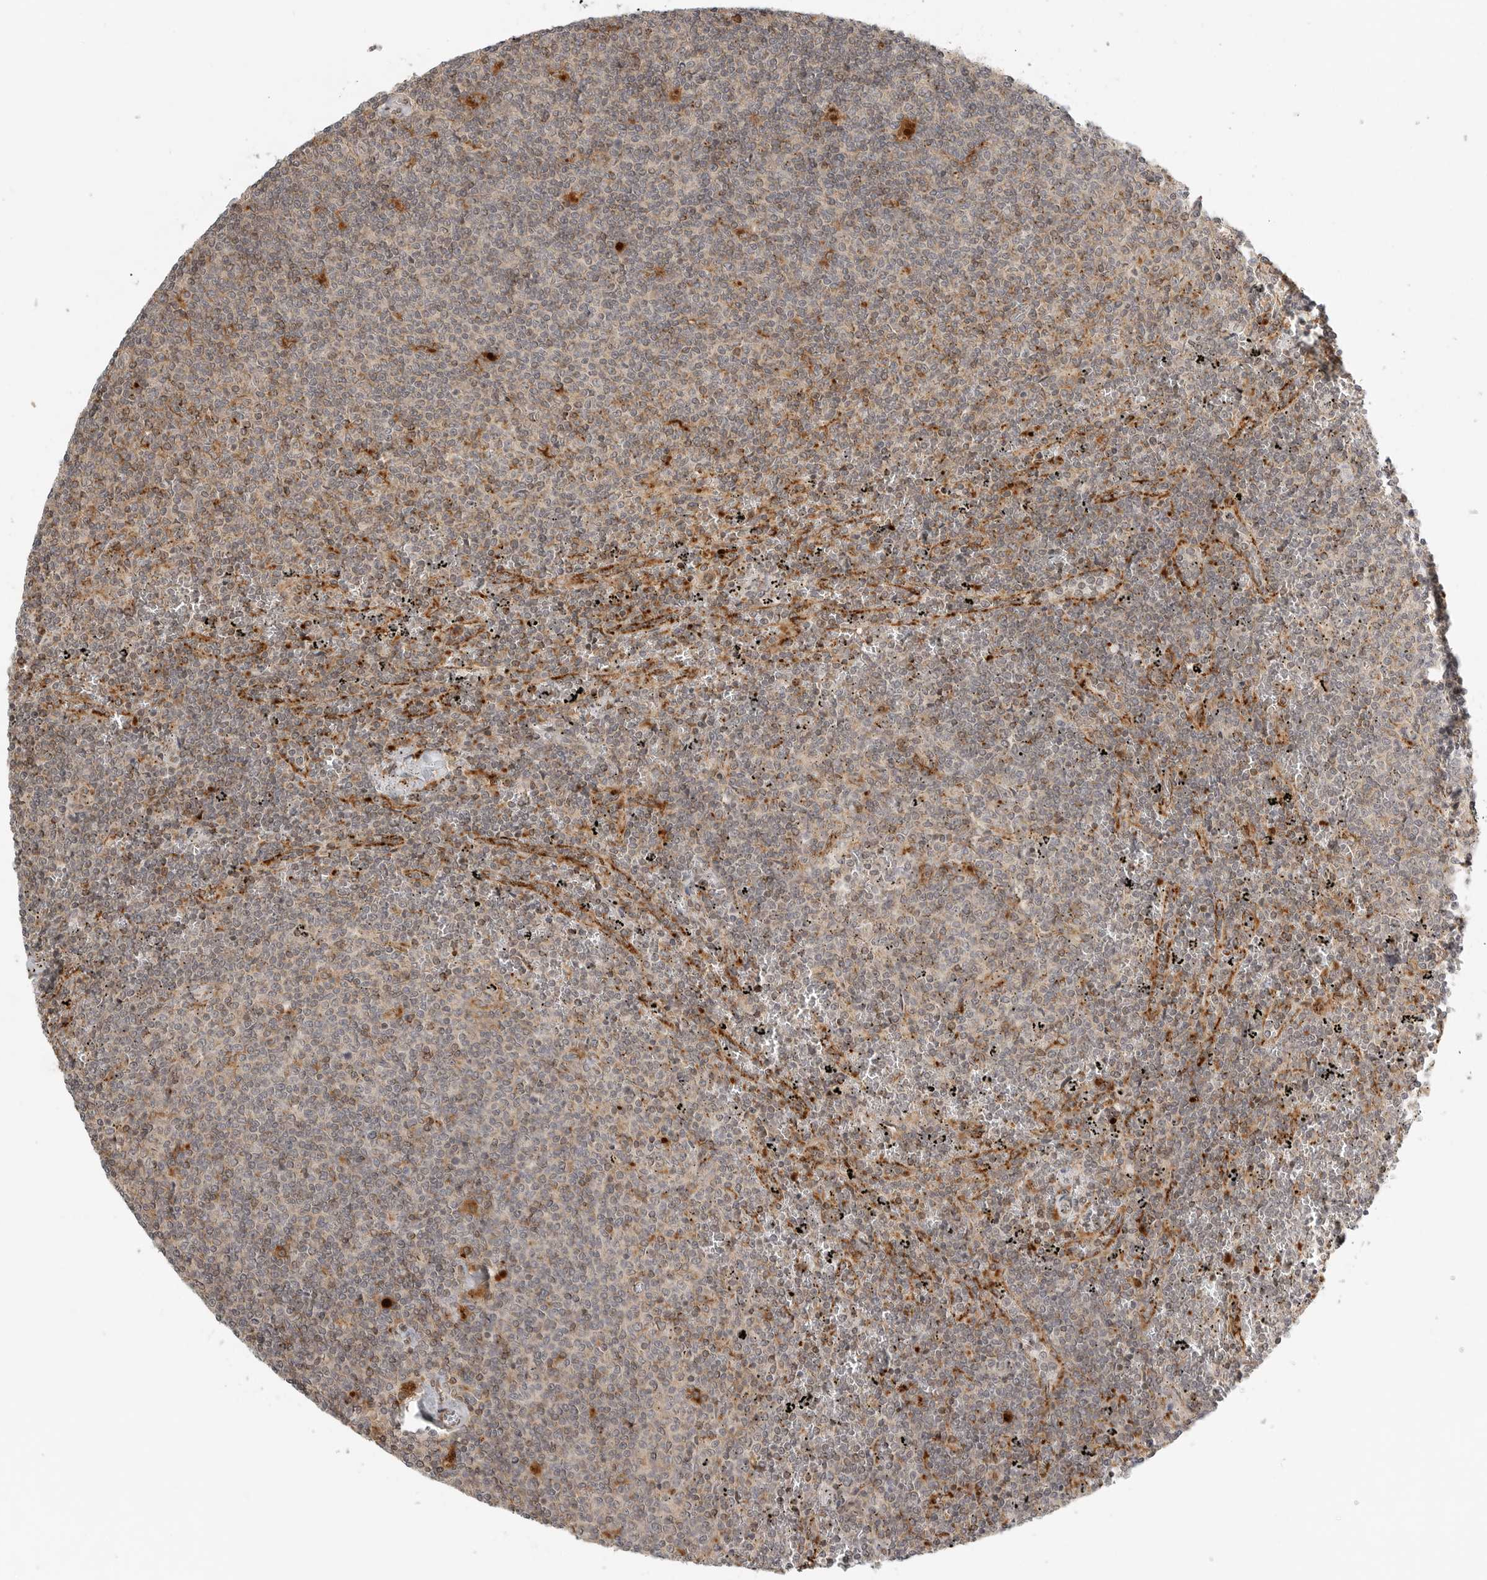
{"staining": {"intensity": "weak", "quantity": "25%-75%", "location": "cytoplasmic/membranous"}, "tissue": "lymphoma", "cell_type": "Tumor cells", "image_type": "cancer", "snomed": [{"axis": "morphology", "description": "Malignant lymphoma, non-Hodgkin's type, Low grade"}, {"axis": "topography", "description": "Spleen"}], "caption": "Lymphoma stained with a brown dye exhibits weak cytoplasmic/membranous positive positivity in approximately 25%-75% of tumor cells.", "gene": "IDUA", "patient": {"sex": "female", "age": 50}}